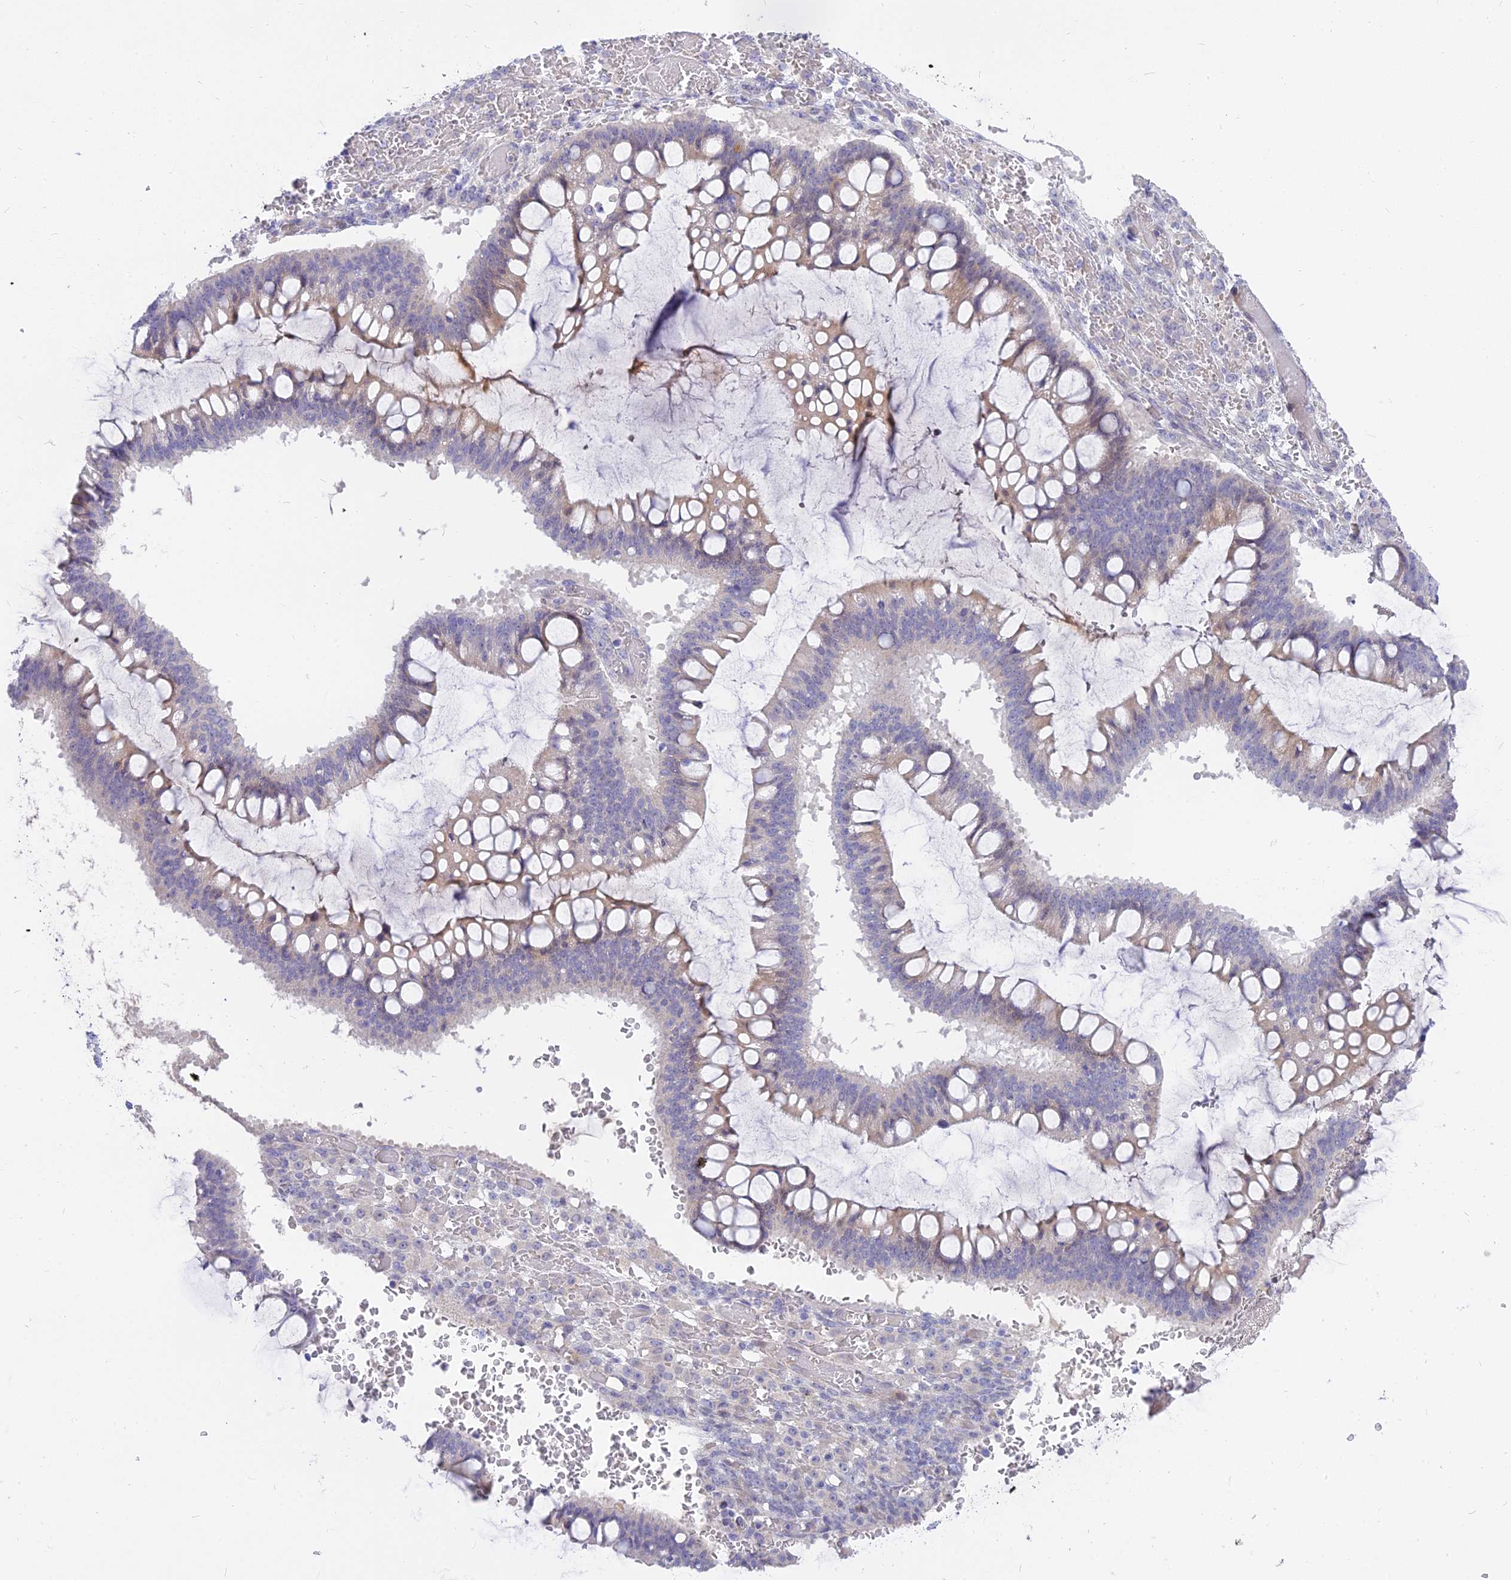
{"staining": {"intensity": "negative", "quantity": "none", "location": "none"}, "tissue": "ovarian cancer", "cell_type": "Tumor cells", "image_type": "cancer", "snomed": [{"axis": "morphology", "description": "Cystadenocarcinoma, mucinous, NOS"}, {"axis": "topography", "description": "Ovary"}], "caption": "This is an immunohistochemistry image of human ovarian cancer (mucinous cystadenocarcinoma). There is no staining in tumor cells.", "gene": "MBD3L1", "patient": {"sex": "female", "age": 73}}